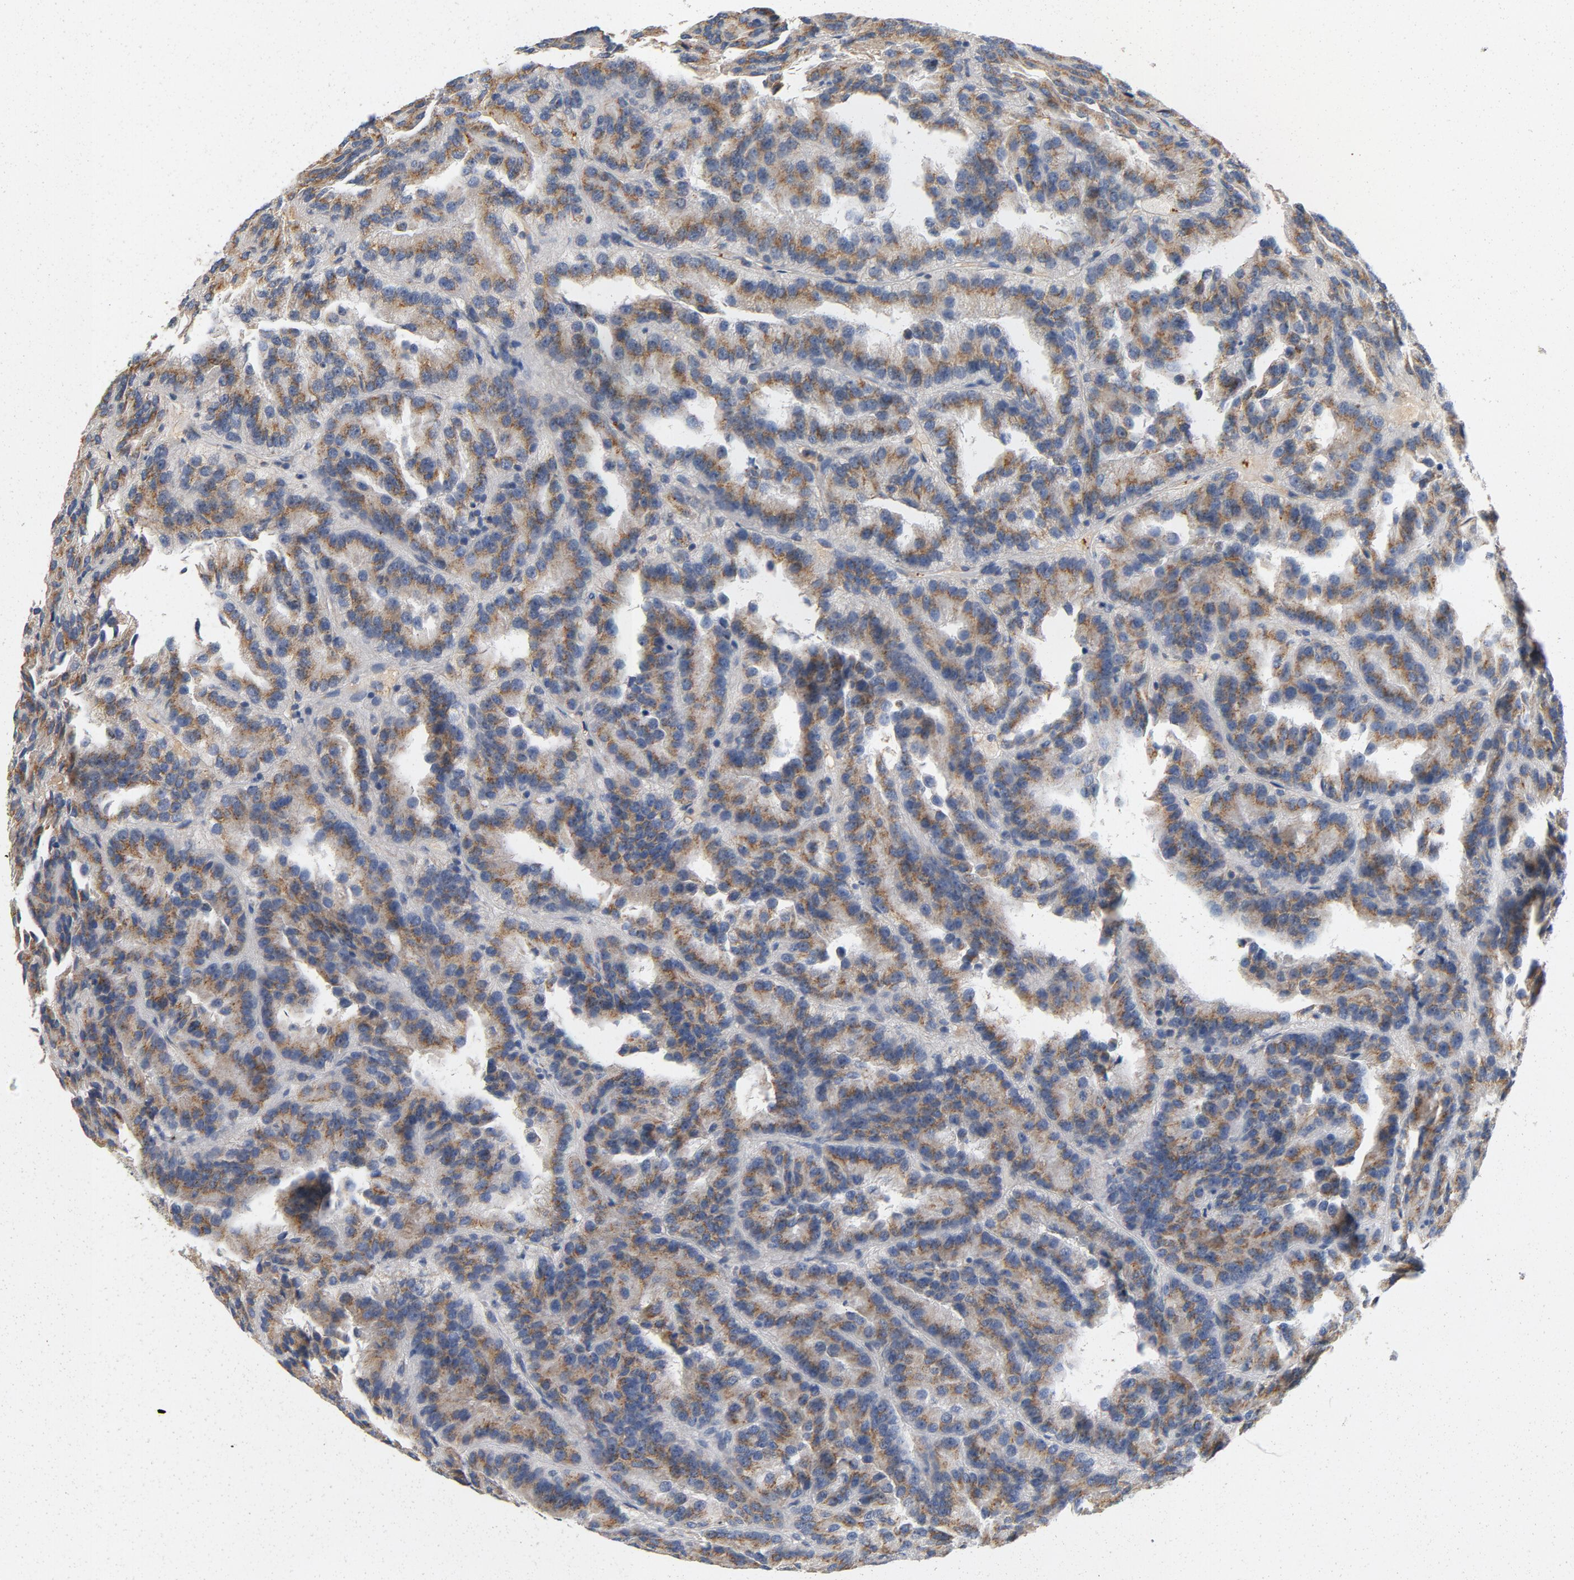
{"staining": {"intensity": "moderate", "quantity": ">75%", "location": "cytoplasmic/membranous"}, "tissue": "renal cancer", "cell_type": "Tumor cells", "image_type": "cancer", "snomed": [{"axis": "morphology", "description": "Adenocarcinoma, NOS"}, {"axis": "topography", "description": "Kidney"}], "caption": "Tumor cells display moderate cytoplasmic/membranous positivity in about >75% of cells in renal cancer (adenocarcinoma). Ihc stains the protein of interest in brown and the nuclei are stained blue.", "gene": "LMAN2", "patient": {"sex": "male", "age": 46}}